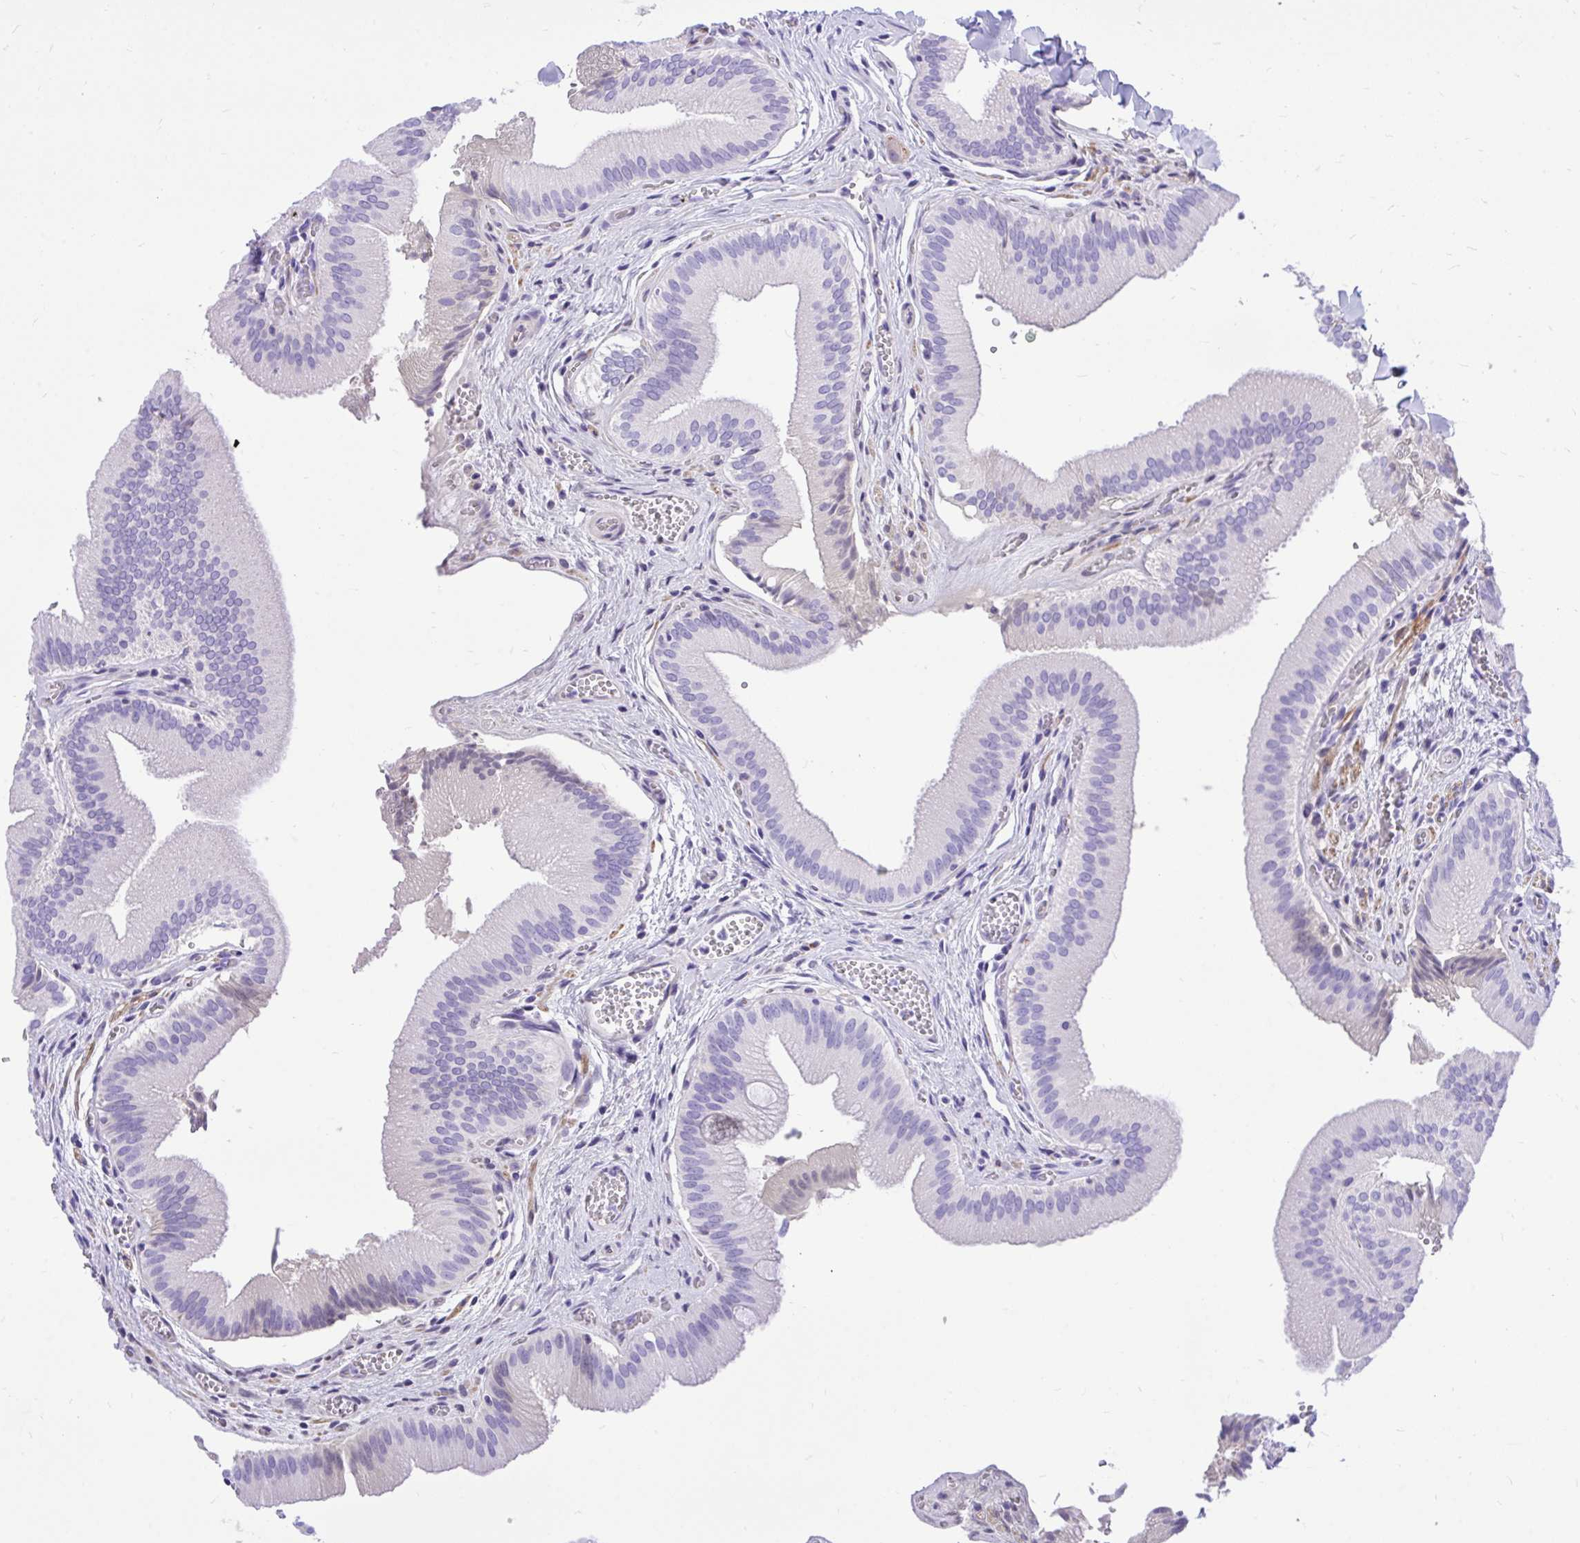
{"staining": {"intensity": "negative", "quantity": "none", "location": "none"}, "tissue": "gallbladder", "cell_type": "Glandular cells", "image_type": "normal", "snomed": [{"axis": "morphology", "description": "Normal tissue, NOS"}, {"axis": "topography", "description": "Gallbladder"}], "caption": "Immunohistochemistry (IHC) of normal human gallbladder displays no staining in glandular cells. (Immunohistochemistry, brightfield microscopy, high magnification).", "gene": "MON1A", "patient": {"sex": "male", "age": 17}}